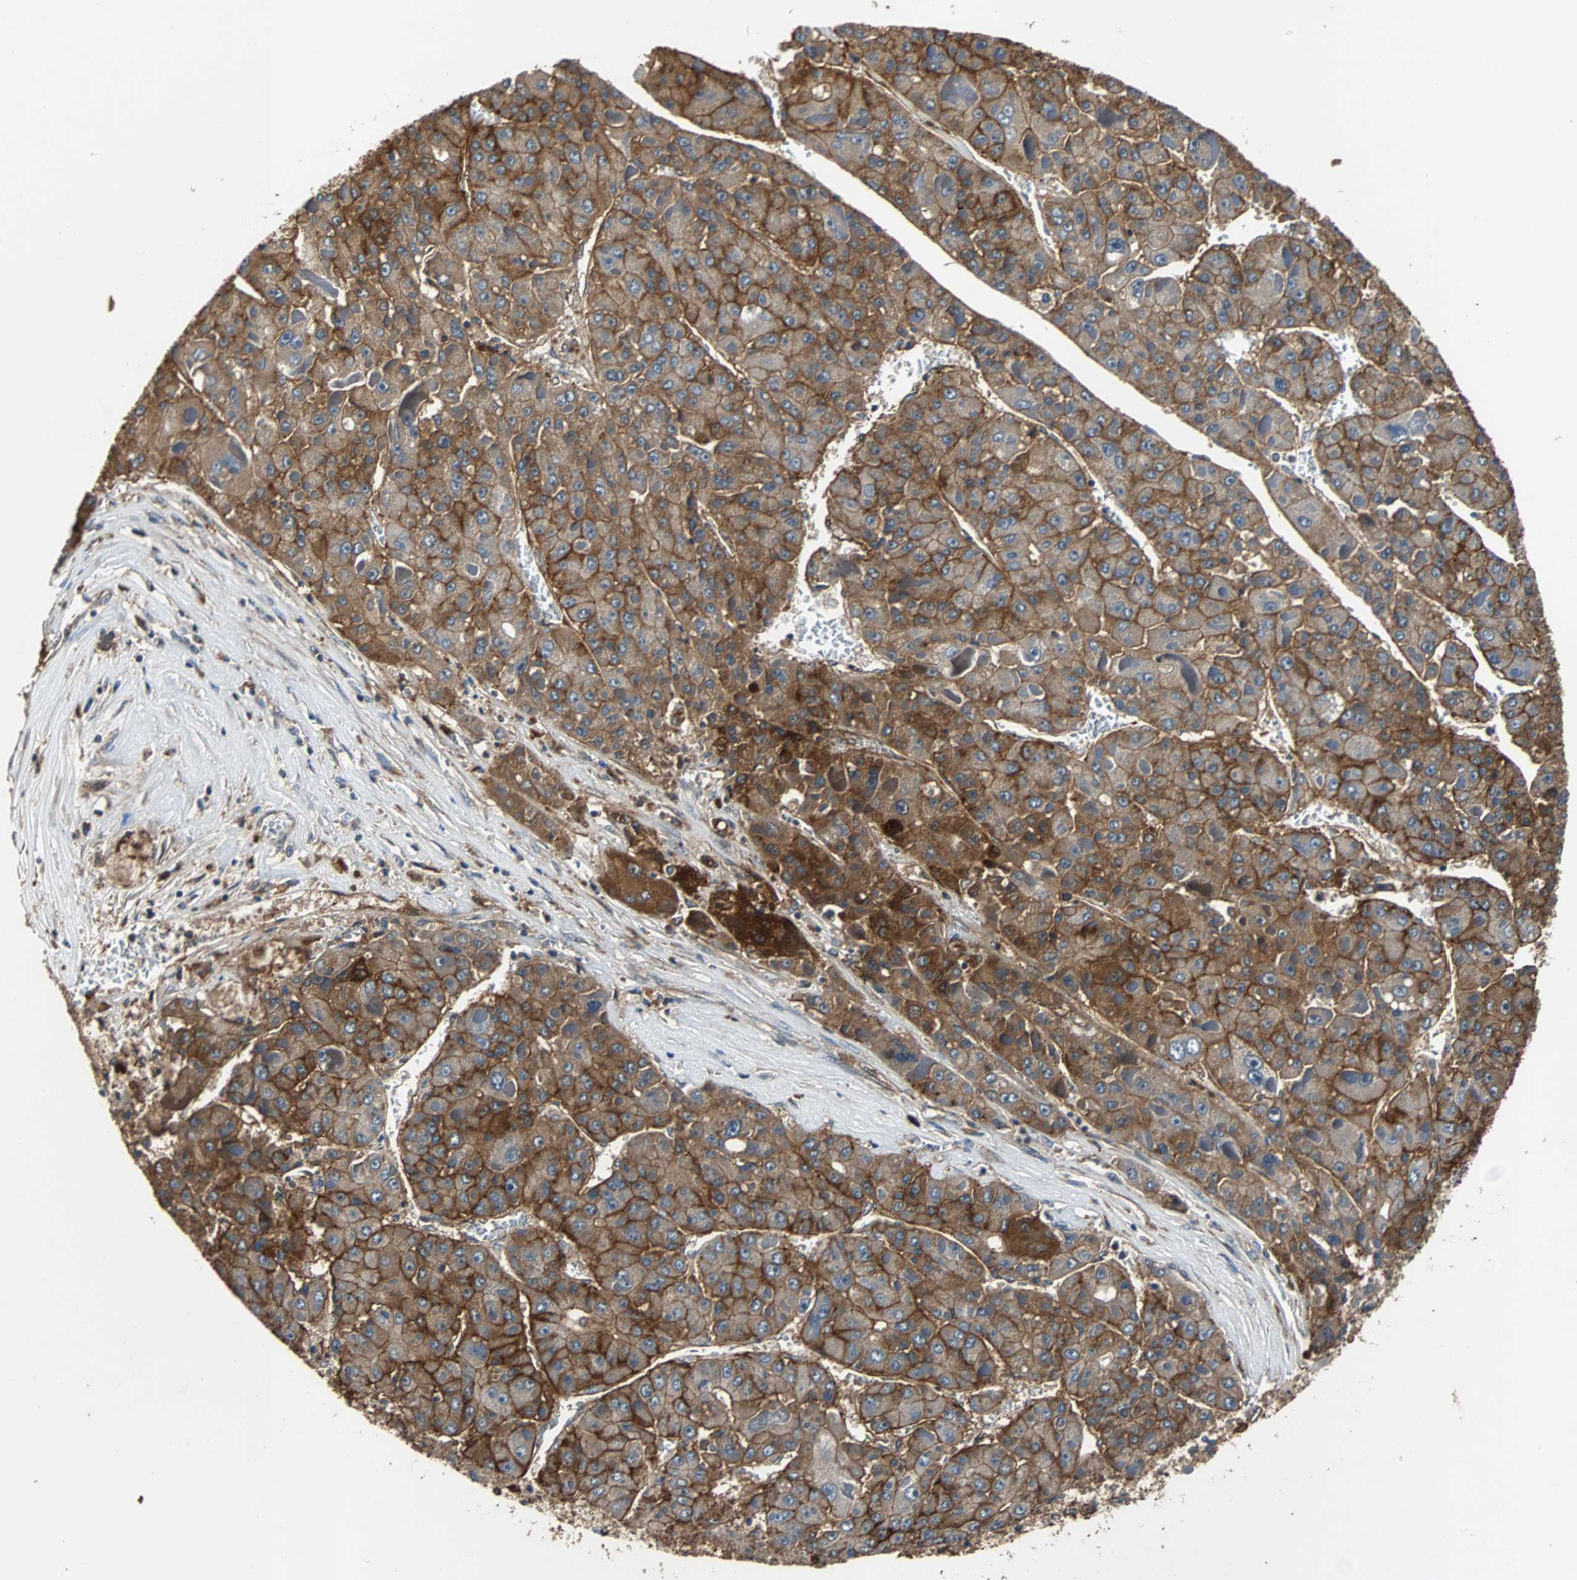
{"staining": {"intensity": "moderate", "quantity": ">75%", "location": "cytoplasmic/membranous"}, "tissue": "liver cancer", "cell_type": "Tumor cells", "image_type": "cancer", "snomed": [{"axis": "morphology", "description": "Carcinoma, Hepatocellular, NOS"}, {"axis": "topography", "description": "Liver"}], "caption": "Protein expression analysis of human liver hepatocellular carcinoma reveals moderate cytoplasmic/membranous expression in about >75% of tumor cells. (DAB = brown stain, brightfield microscopy at high magnification).", "gene": "NDRG1", "patient": {"sex": "female", "age": 73}}